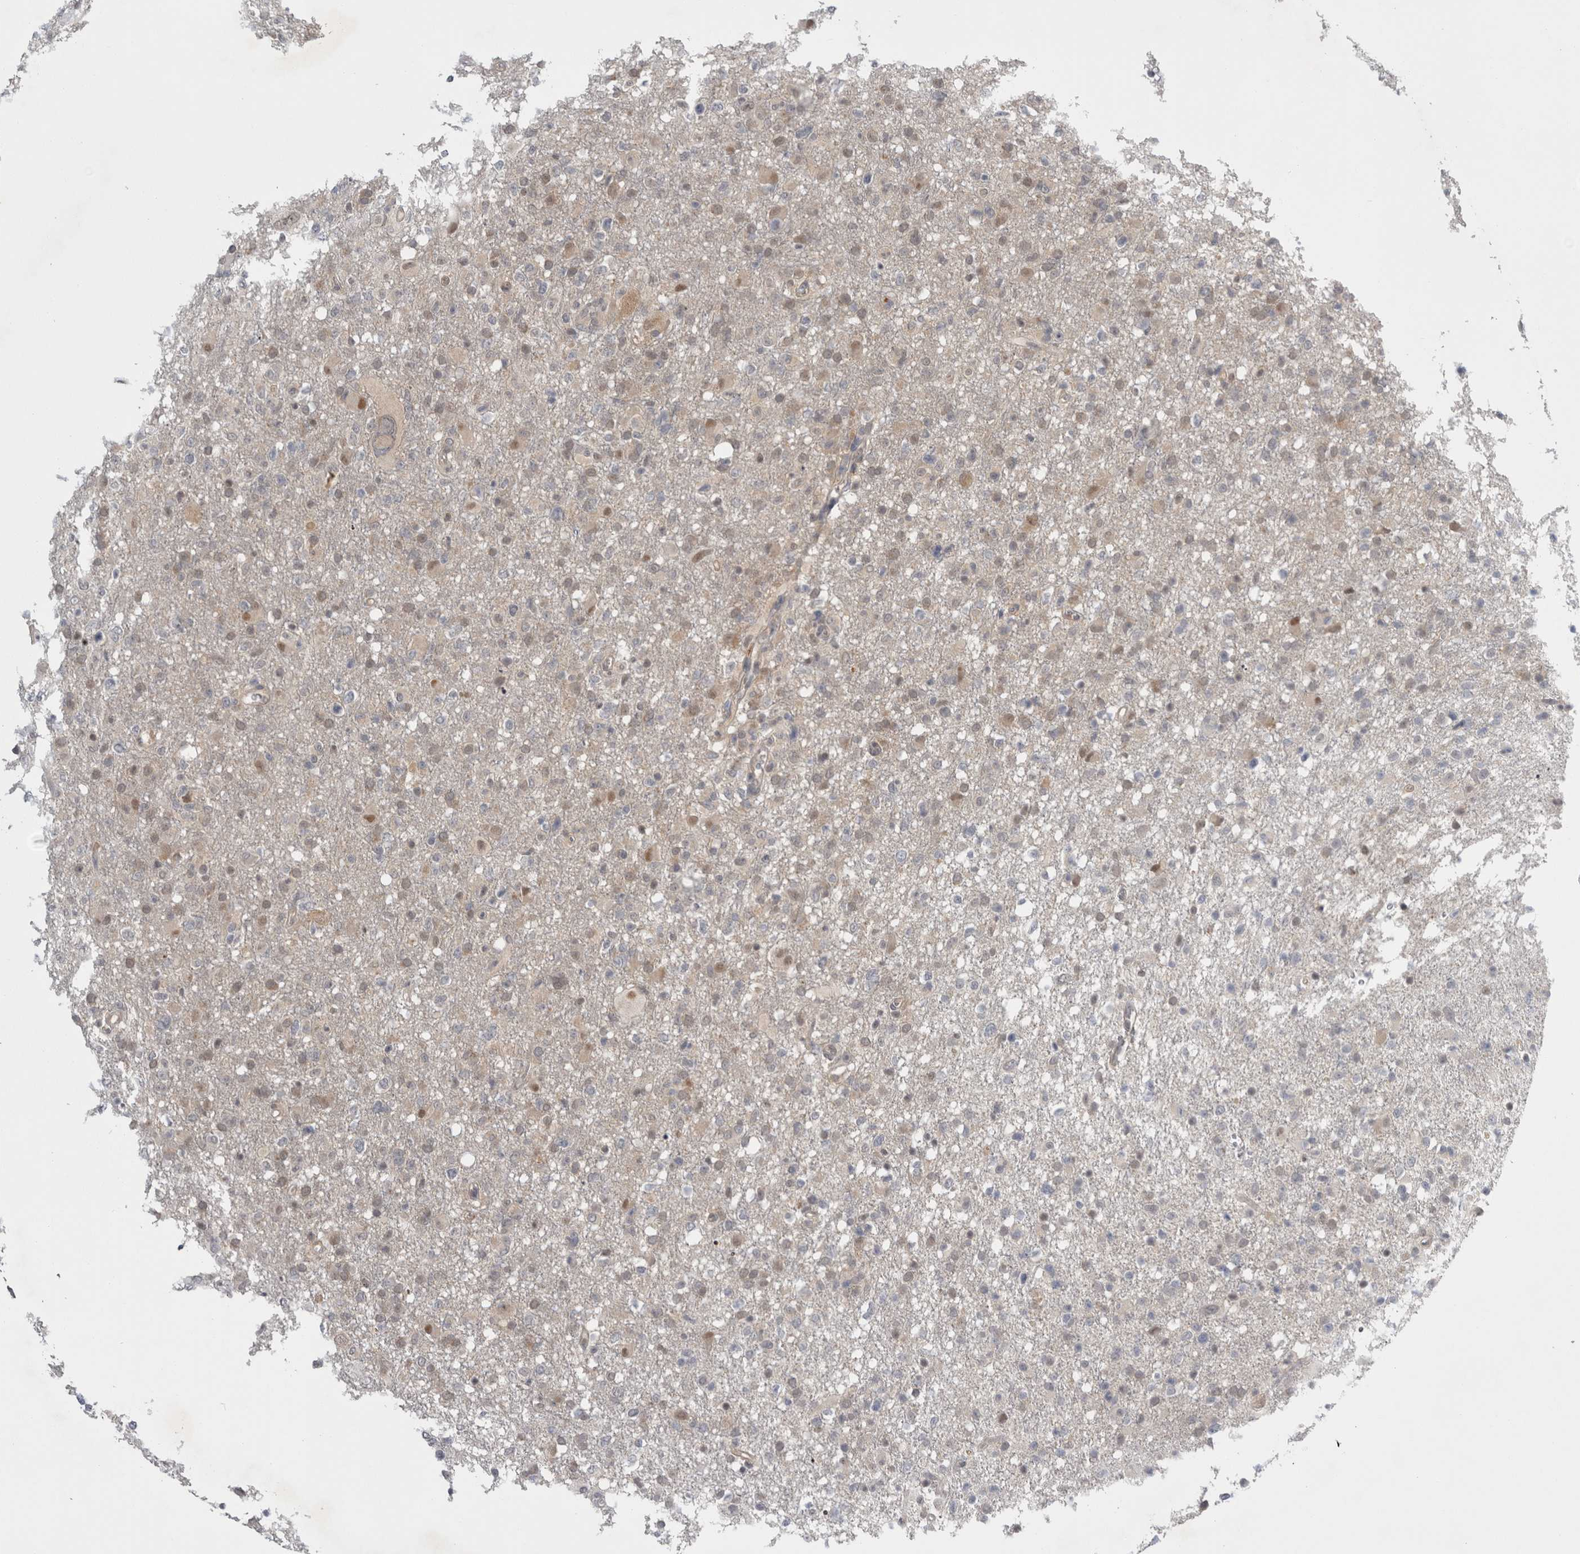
{"staining": {"intensity": "weak", "quantity": "25%-75%", "location": "nuclear"}, "tissue": "glioma", "cell_type": "Tumor cells", "image_type": "cancer", "snomed": [{"axis": "morphology", "description": "Glioma, malignant, High grade"}, {"axis": "topography", "description": "Brain"}], "caption": "There is low levels of weak nuclear expression in tumor cells of high-grade glioma (malignant), as demonstrated by immunohistochemical staining (brown color).", "gene": "PSMB2", "patient": {"sex": "female", "age": 57}}